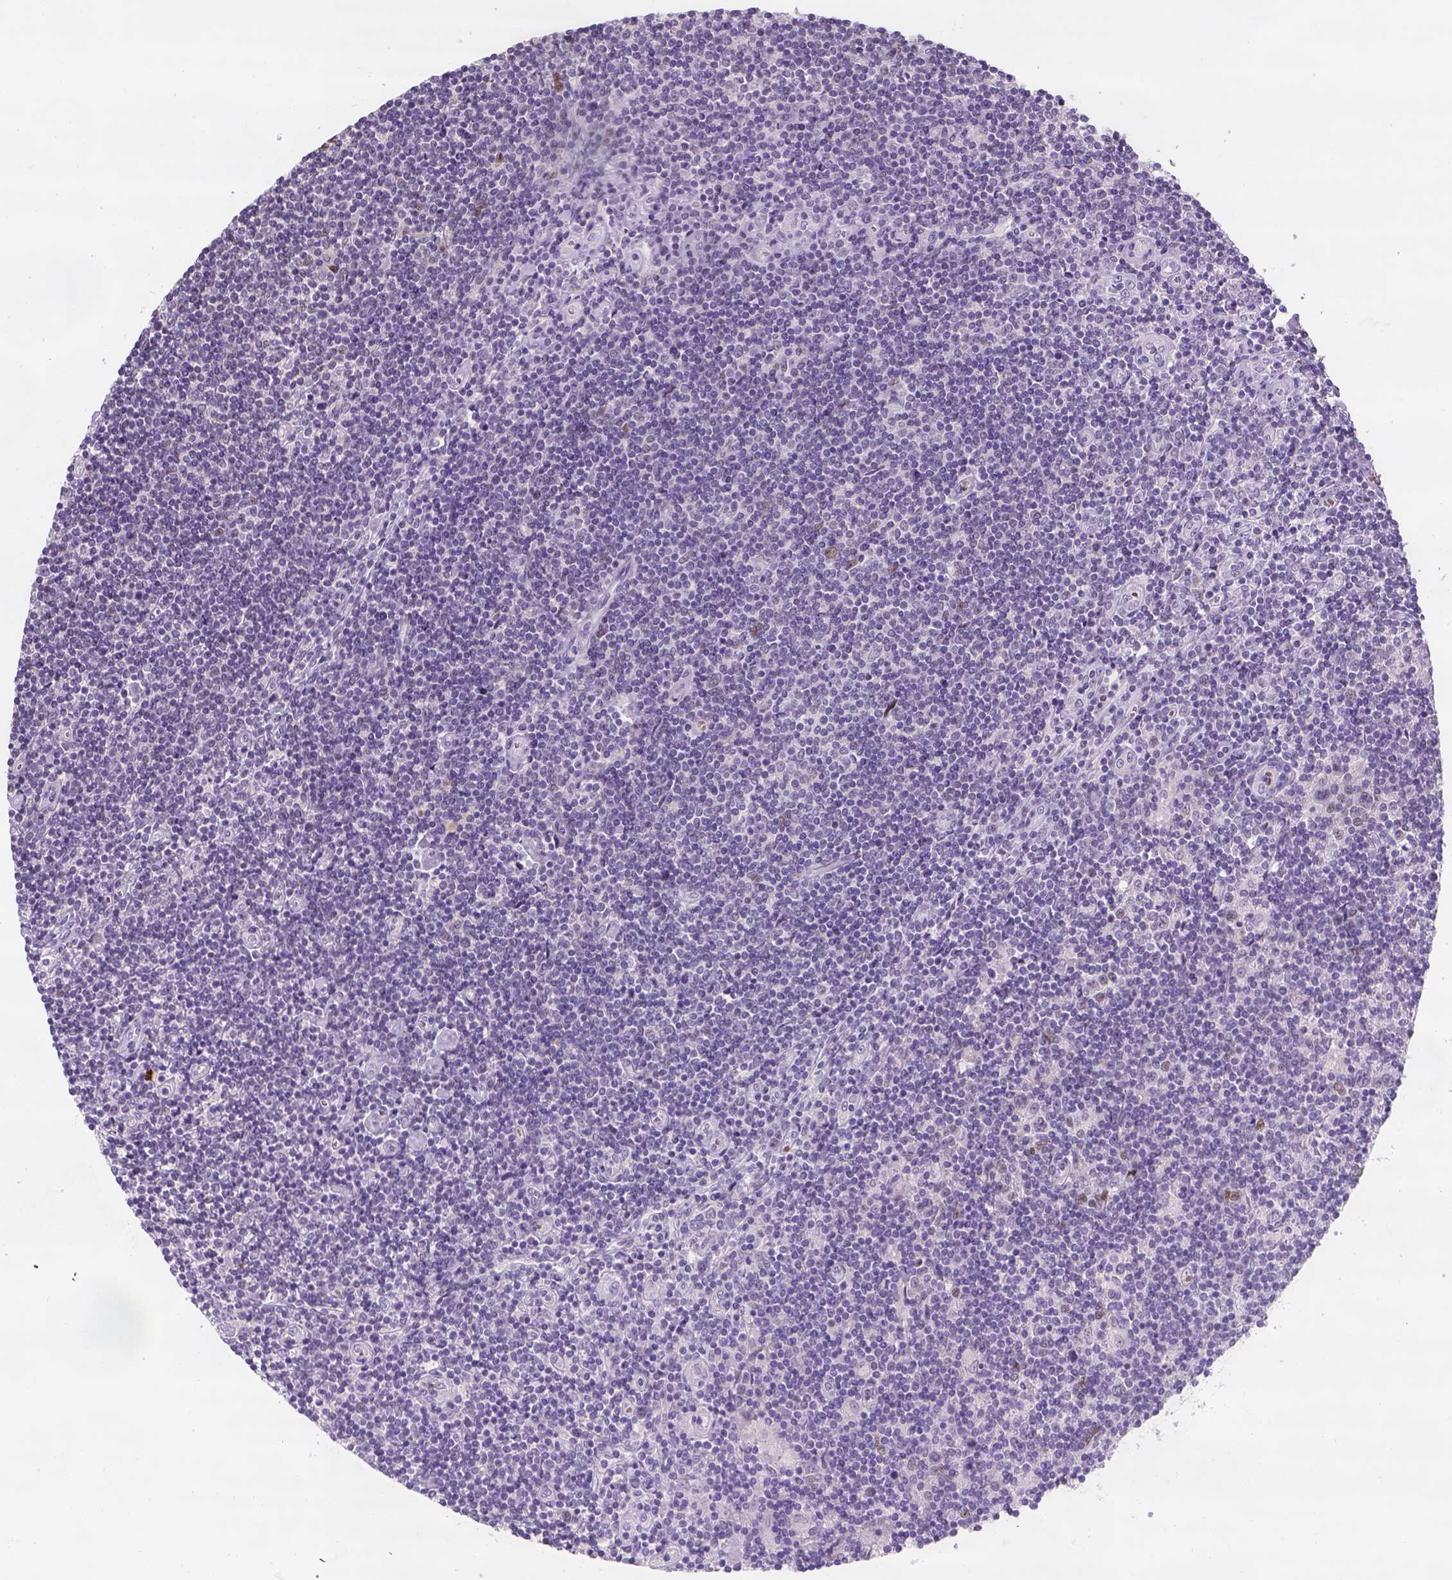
{"staining": {"intensity": "negative", "quantity": "none", "location": "none"}, "tissue": "lymphoma", "cell_type": "Tumor cells", "image_type": "cancer", "snomed": [{"axis": "morphology", "description": "Hodgkin's disease, NOS"}, {"axis": "topography", "description": "Lymph node"}], "caption": "Tumor cells show no significant protein expression in lymphoma.", "gene": "ZMAT4", "patient": {"sex": "male", "age": 40}}